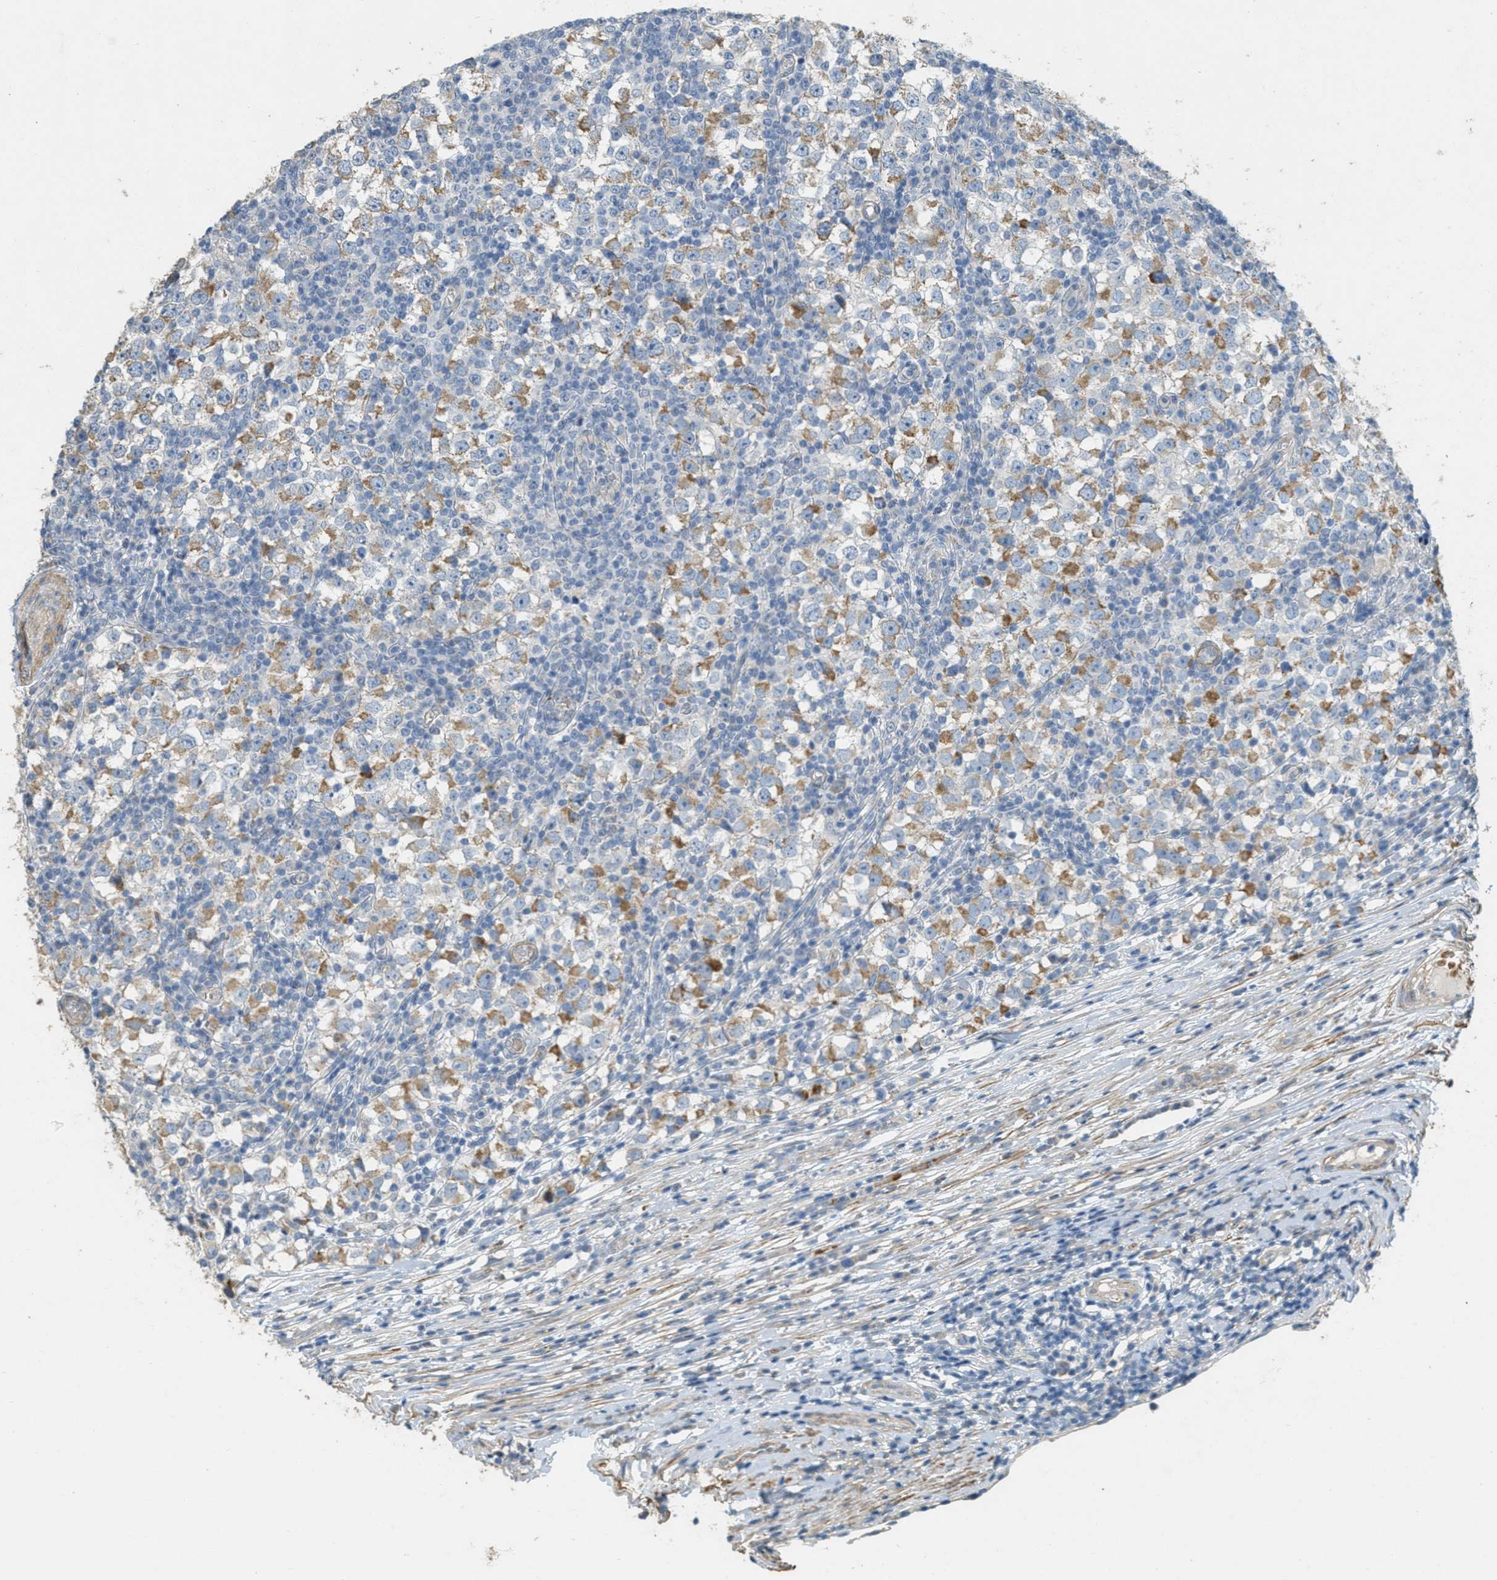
{"staining": {"intensity": "weak", "quantity": ">75%", "location": "cytoplasmic/membranous"}, "tissue": "testis cancer", "cell_type": "Tumor cells", "image_type": "cancer", "snomed": [{"axis": "morphology", "description": "Seminoma, NOS"}, {"axis": "topography", "description": "Testis"}], "caption": "DAB immunohistochemical staining of human testis cancer reveals weak cytoplasmic/membranous protein staining in approximately >75% of tumor cells.", "gene": "MRS2", "patient": {"sex": "male", "age": 65}}